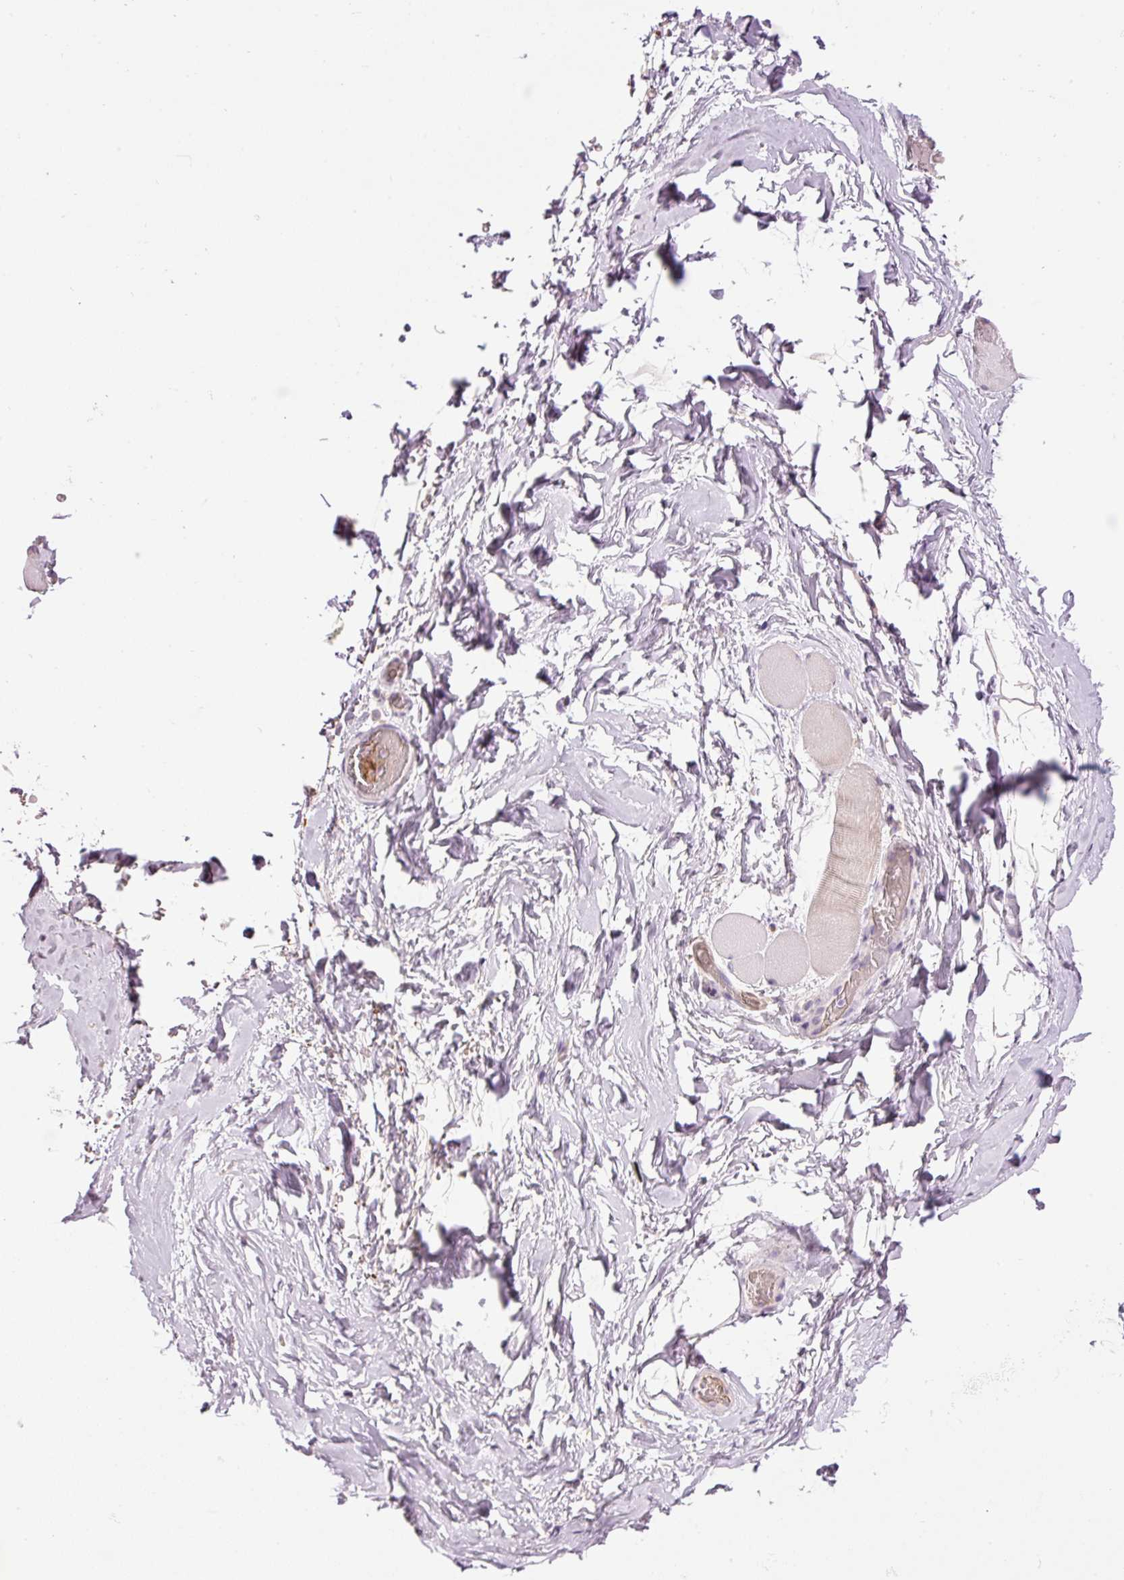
{"staining": {"intensity": "negative", "quantity": "none", "location": "none"}, "tissue": "adipose tissue", "cell_type": "Adipocytes", "image_type": "normal", "snomed": [{"axis": "morphology", "description": "Normal tissue, NOS"}, {"axis": "topography", "description": "Vascular tissue"}, {"axis": "topography", "description": "Peripheral nerve tissue"}], "caption": "Adipocytes show no significant expression in benign adipose tissue. (DAB immunohistochemistry (IHC) with hematoxylin counter stain).", "gene": "LY6G6D", "patient": {"sex": "male", "age": 41}}